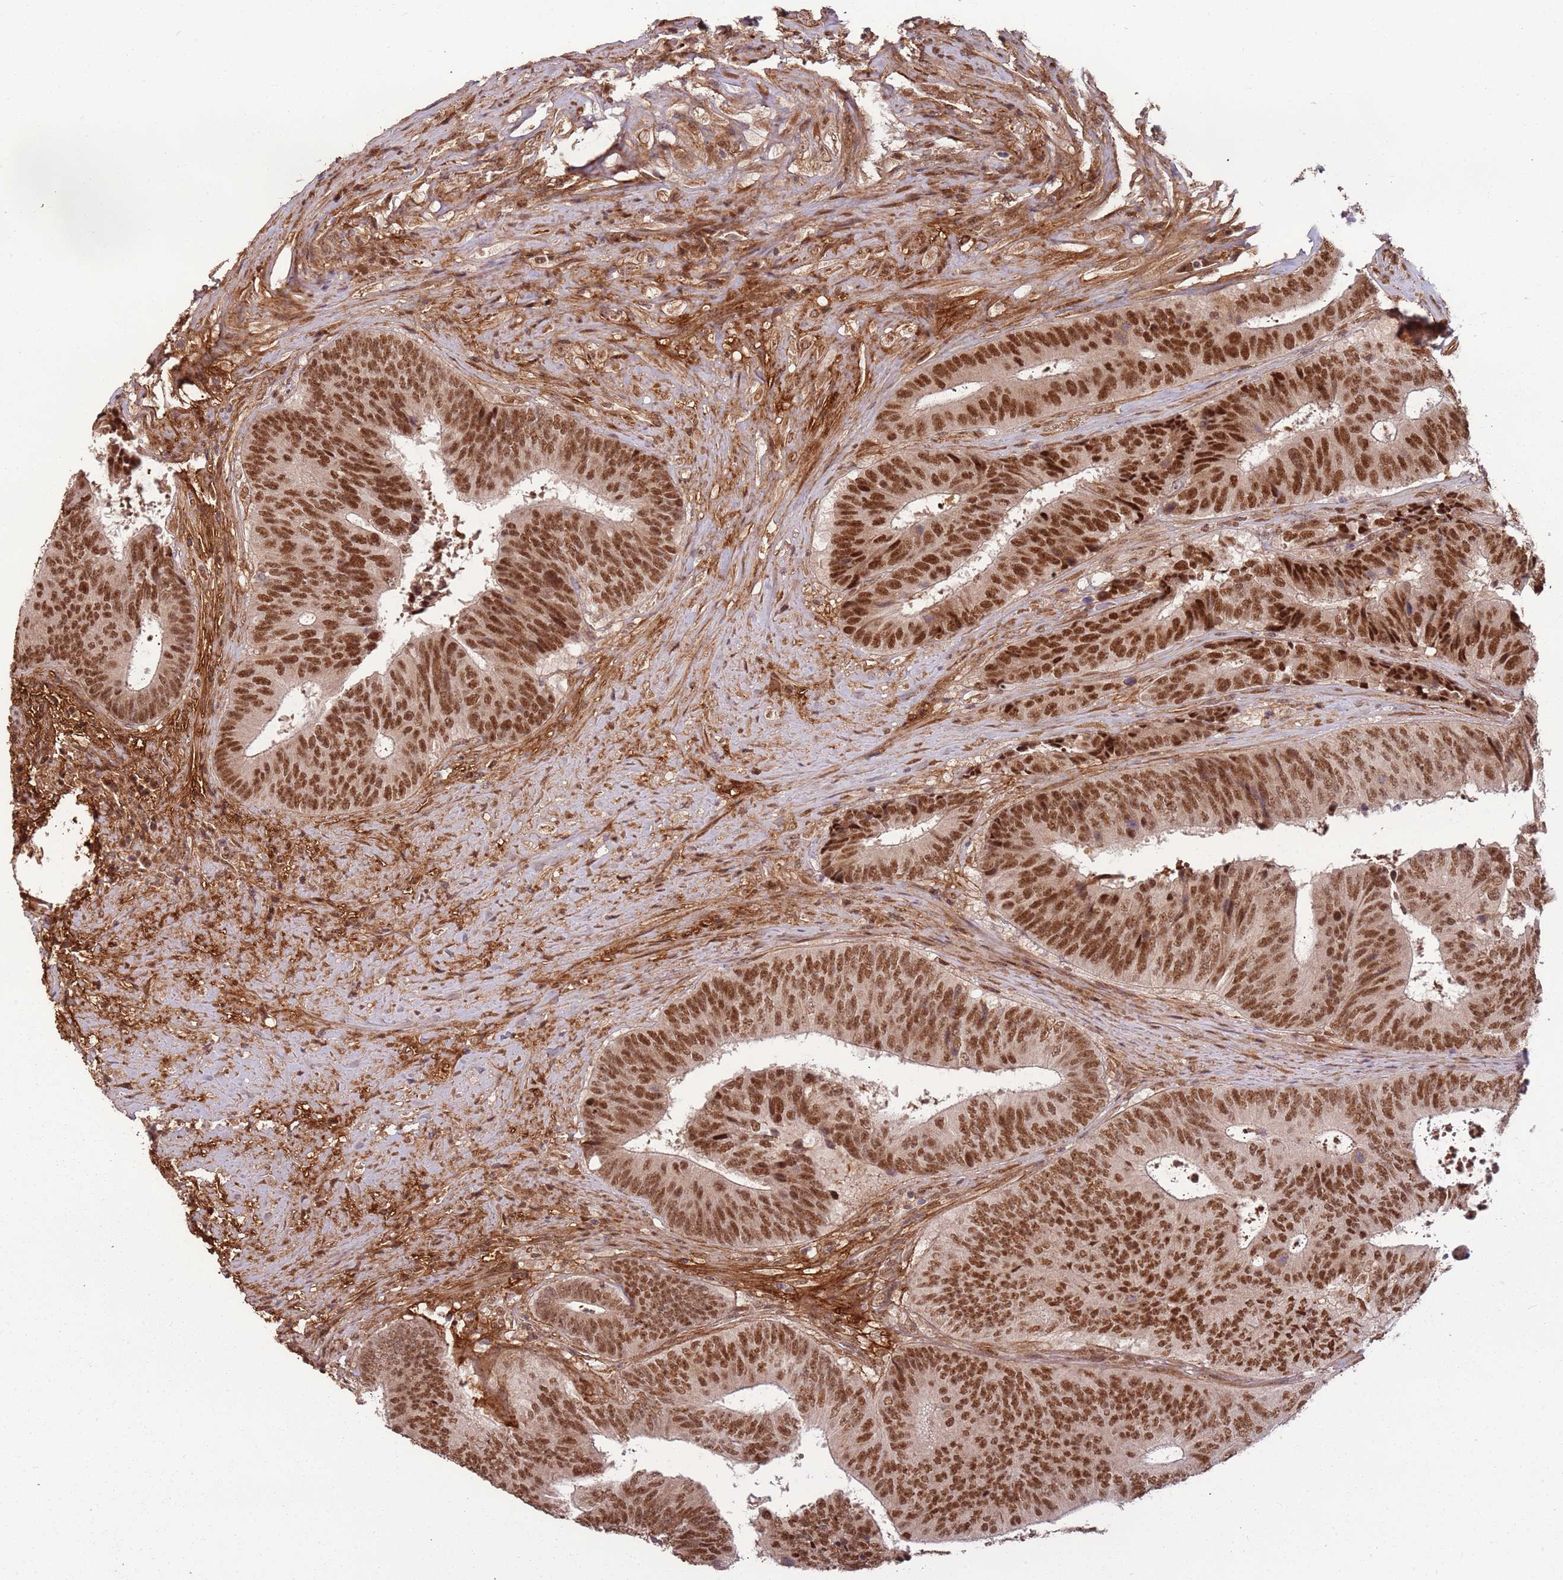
{"staining": {"intensity": "moderate", "quantity": ">75%", "location": "nuclear"}, "tissue": "colorectal cancer", "cell_type": "Tumor cells", "image_type": "cancer", "snomed": [{"axis": "morphology", "description": "Adenocarcinoma, NOS"}, {"axis": "topography", "description": "Rectum"}], "caption": "Colorectal cancer tissue shows moderate nuclear positivity in approximately >75% of tumor cells", "gene": "POLR3H", "patient": {"sex": "male", "age": 72}}